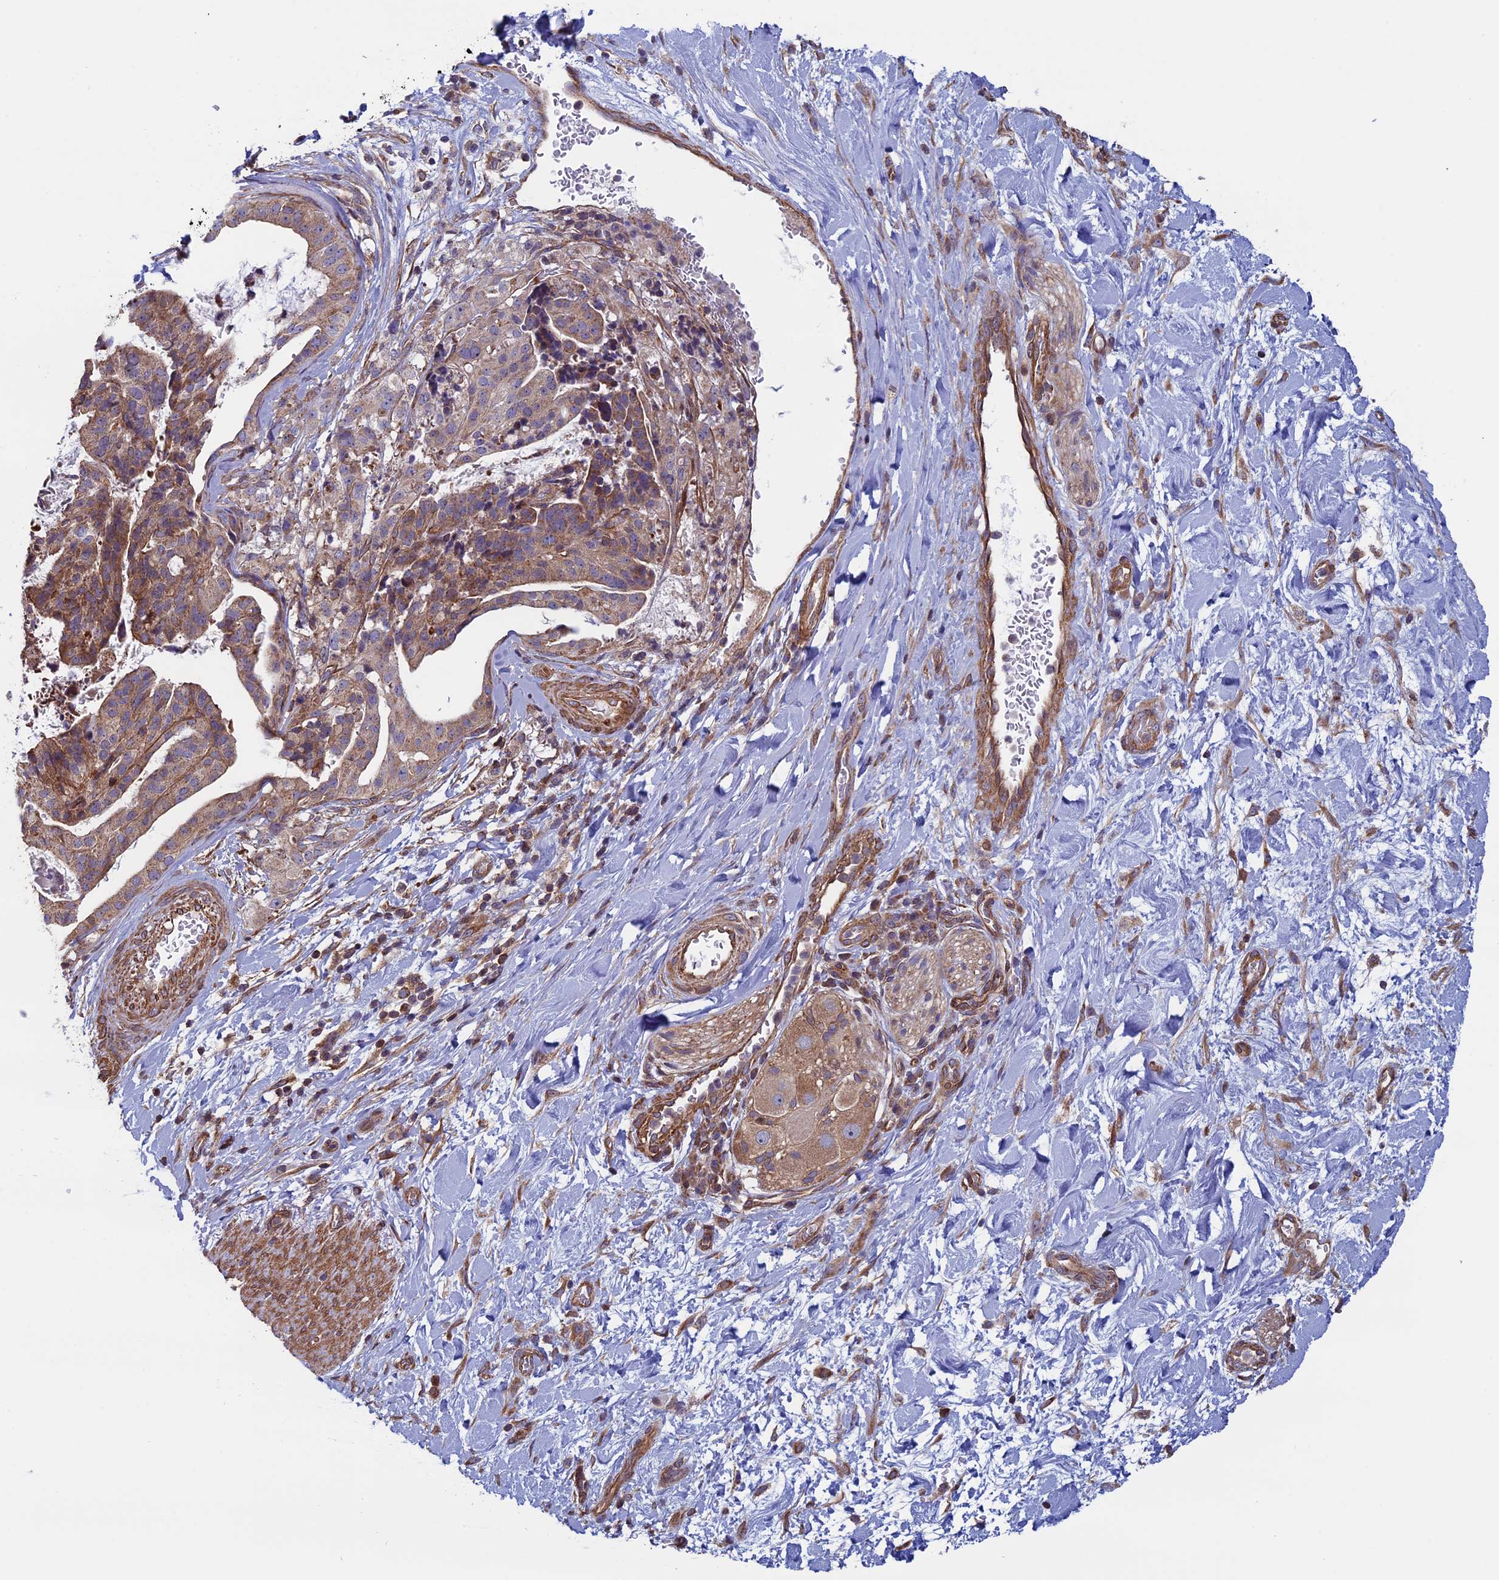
{"staining": {"intensity": "moderate", "quantity": ">75%", "location": "cytoplasmic/membranous"}, "tissue": "stomach cancer", "cell_type": "Tumor cells", "image_type": "cancer", "snomed": [{"axis": "morphology", "description": "Adenocarcinoma, NOS"}, {"axis": "topography", "description": "Stomach"}], "caption": "An IHC photomicrograph of neoplastic tissue is shown. Protein staining in brown highlights moderate cytoplasmic/membranous positivity in adenocarcinoma (stomach) within tumor cells.", "gene": "CCDC8", "patient": {"sex": "male", "age": 48}}